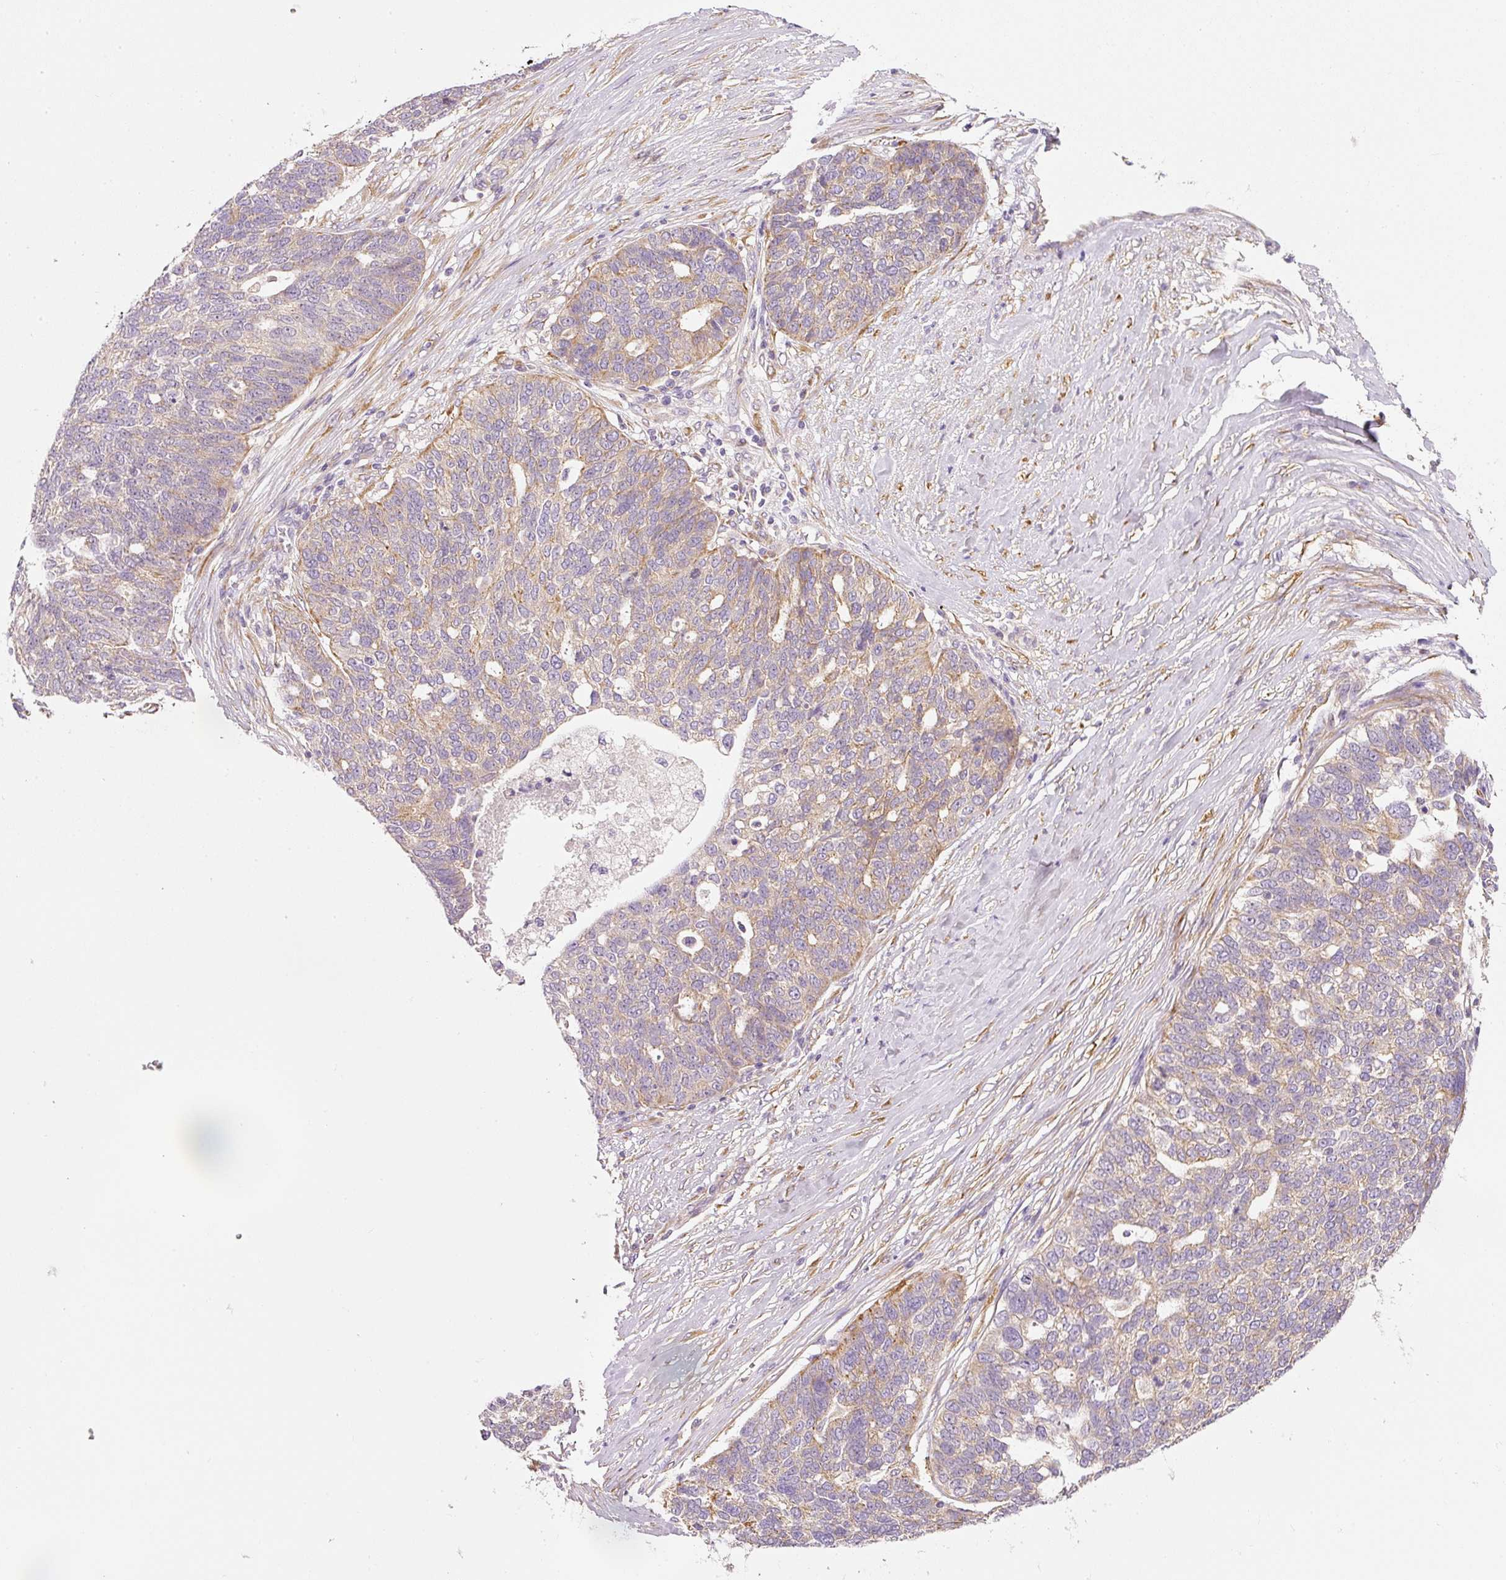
{"staining": {"intensity": "weak", "quantity": "25%-75%", "location": "cytoplasmic/membranous"}, "tissue": "ovarian cancer", "cell_type": "Tumor cells", "image_type": "cancer", "snomed": [{"axis": "morphology", "description": "Cystadenocarcinoma, serous, NOS"}, {"axis": "topography", "description": "Ovary"}], "caption": "Human ovarian serous cystadenocarcinoma stained with a brown dye shows weak cytoplasmic/membranous positive expression in about 25%-75% of tumor cells.", "gene": "RNF167", "patient": {"sex": "female", "age": 59}}